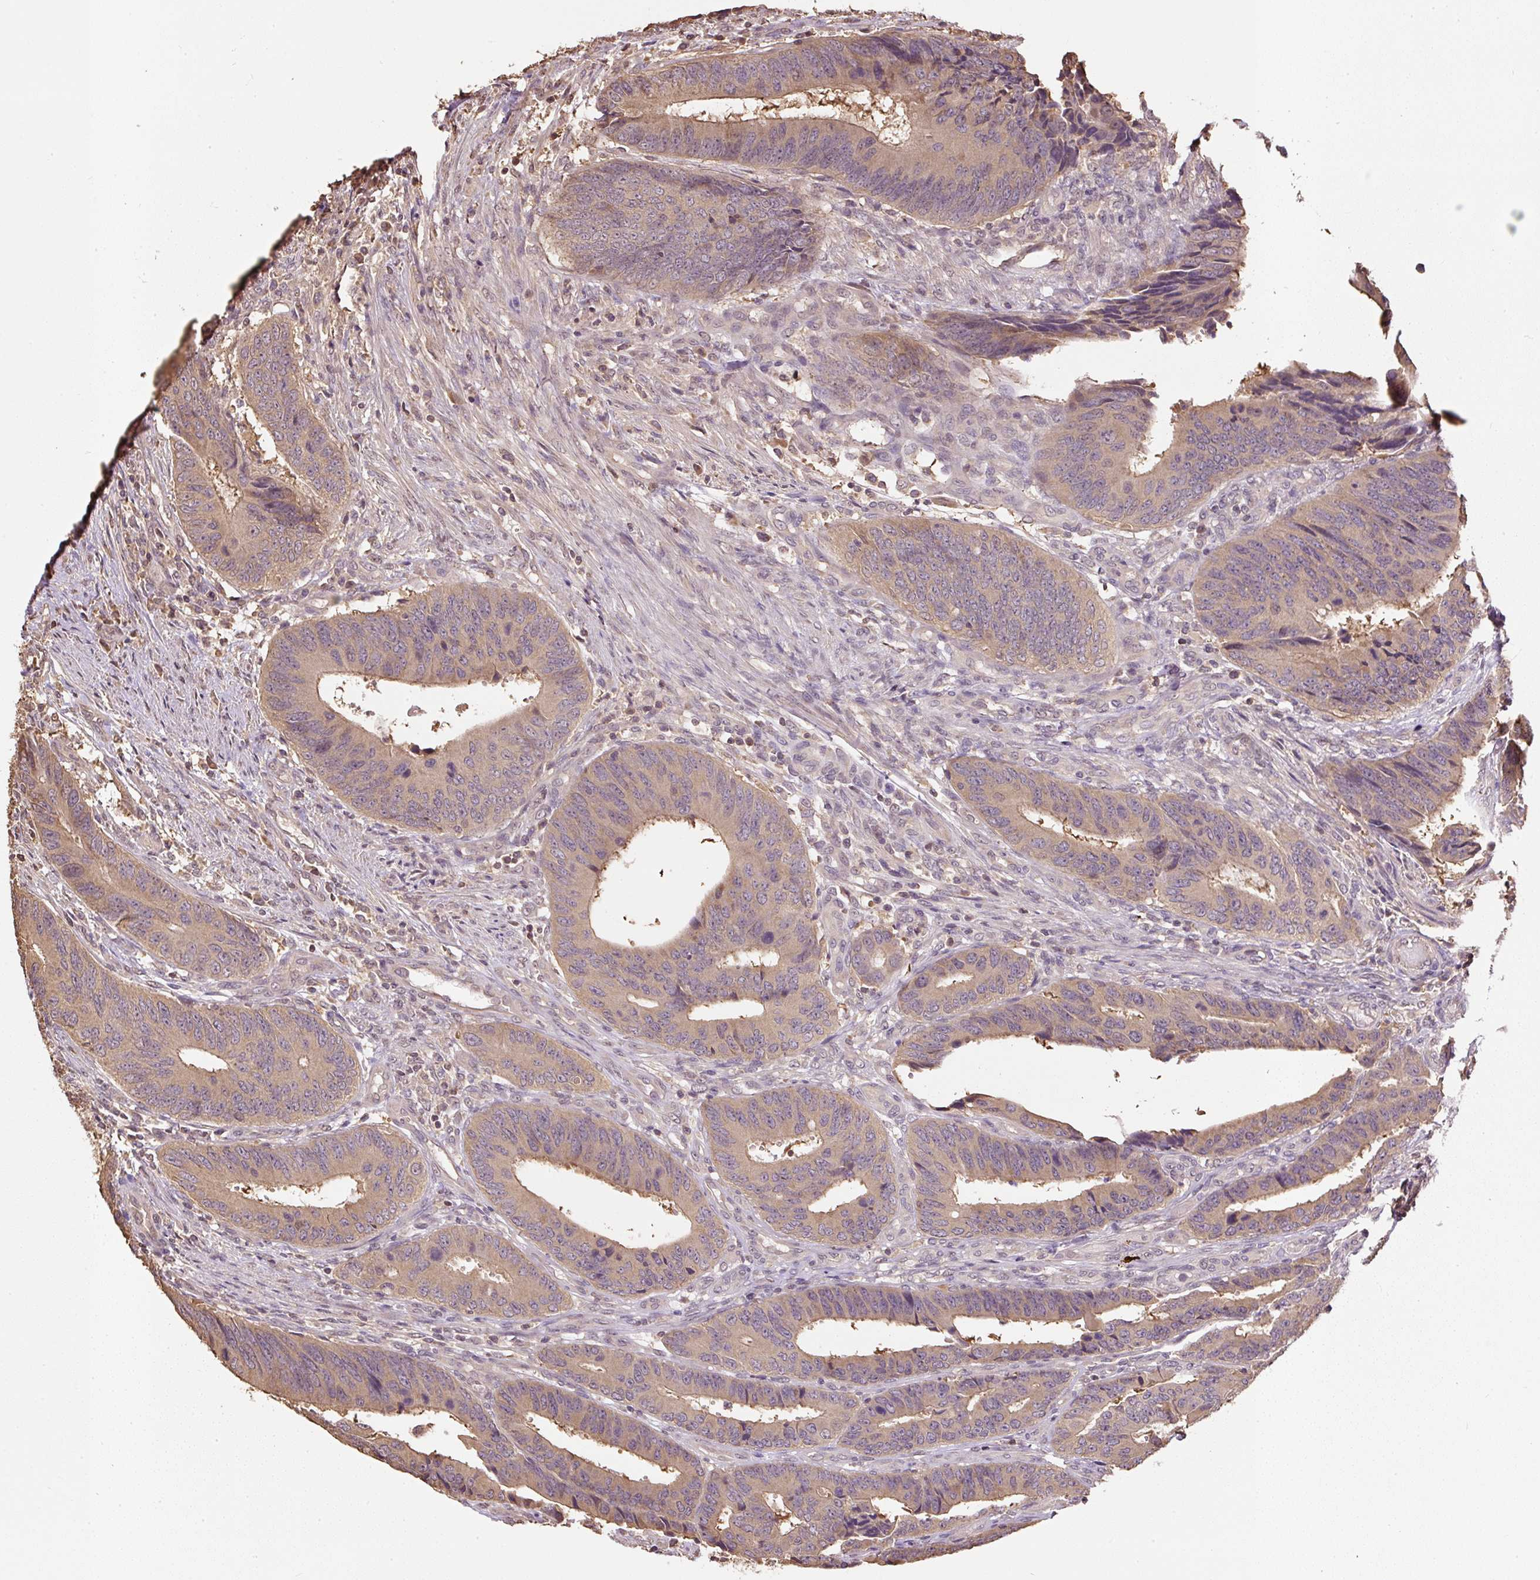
{"staining": {"intensity": "moderate", "quantity": "25%-75%", "location": "cytoplasmic/membranous"}, "tissue": "colorectal cancer", "cell_type": "Tumor cells", "image_type": "cancer", "snomed": [{"axis": "morphology", "description": "Adenocarcinoma, NOS"}, {"axis": "topography", "description": "Colon"}], "caption": "Colorectal cancer (adenocarcinoma) was stained to show a protein in brown. There is medium levels of moderate cytoplasmic/membranous expression in approximately 25%-75% of tumor cells.", "gene": "TMEM170B", "patient": {"sex": "male", "age": 87}}